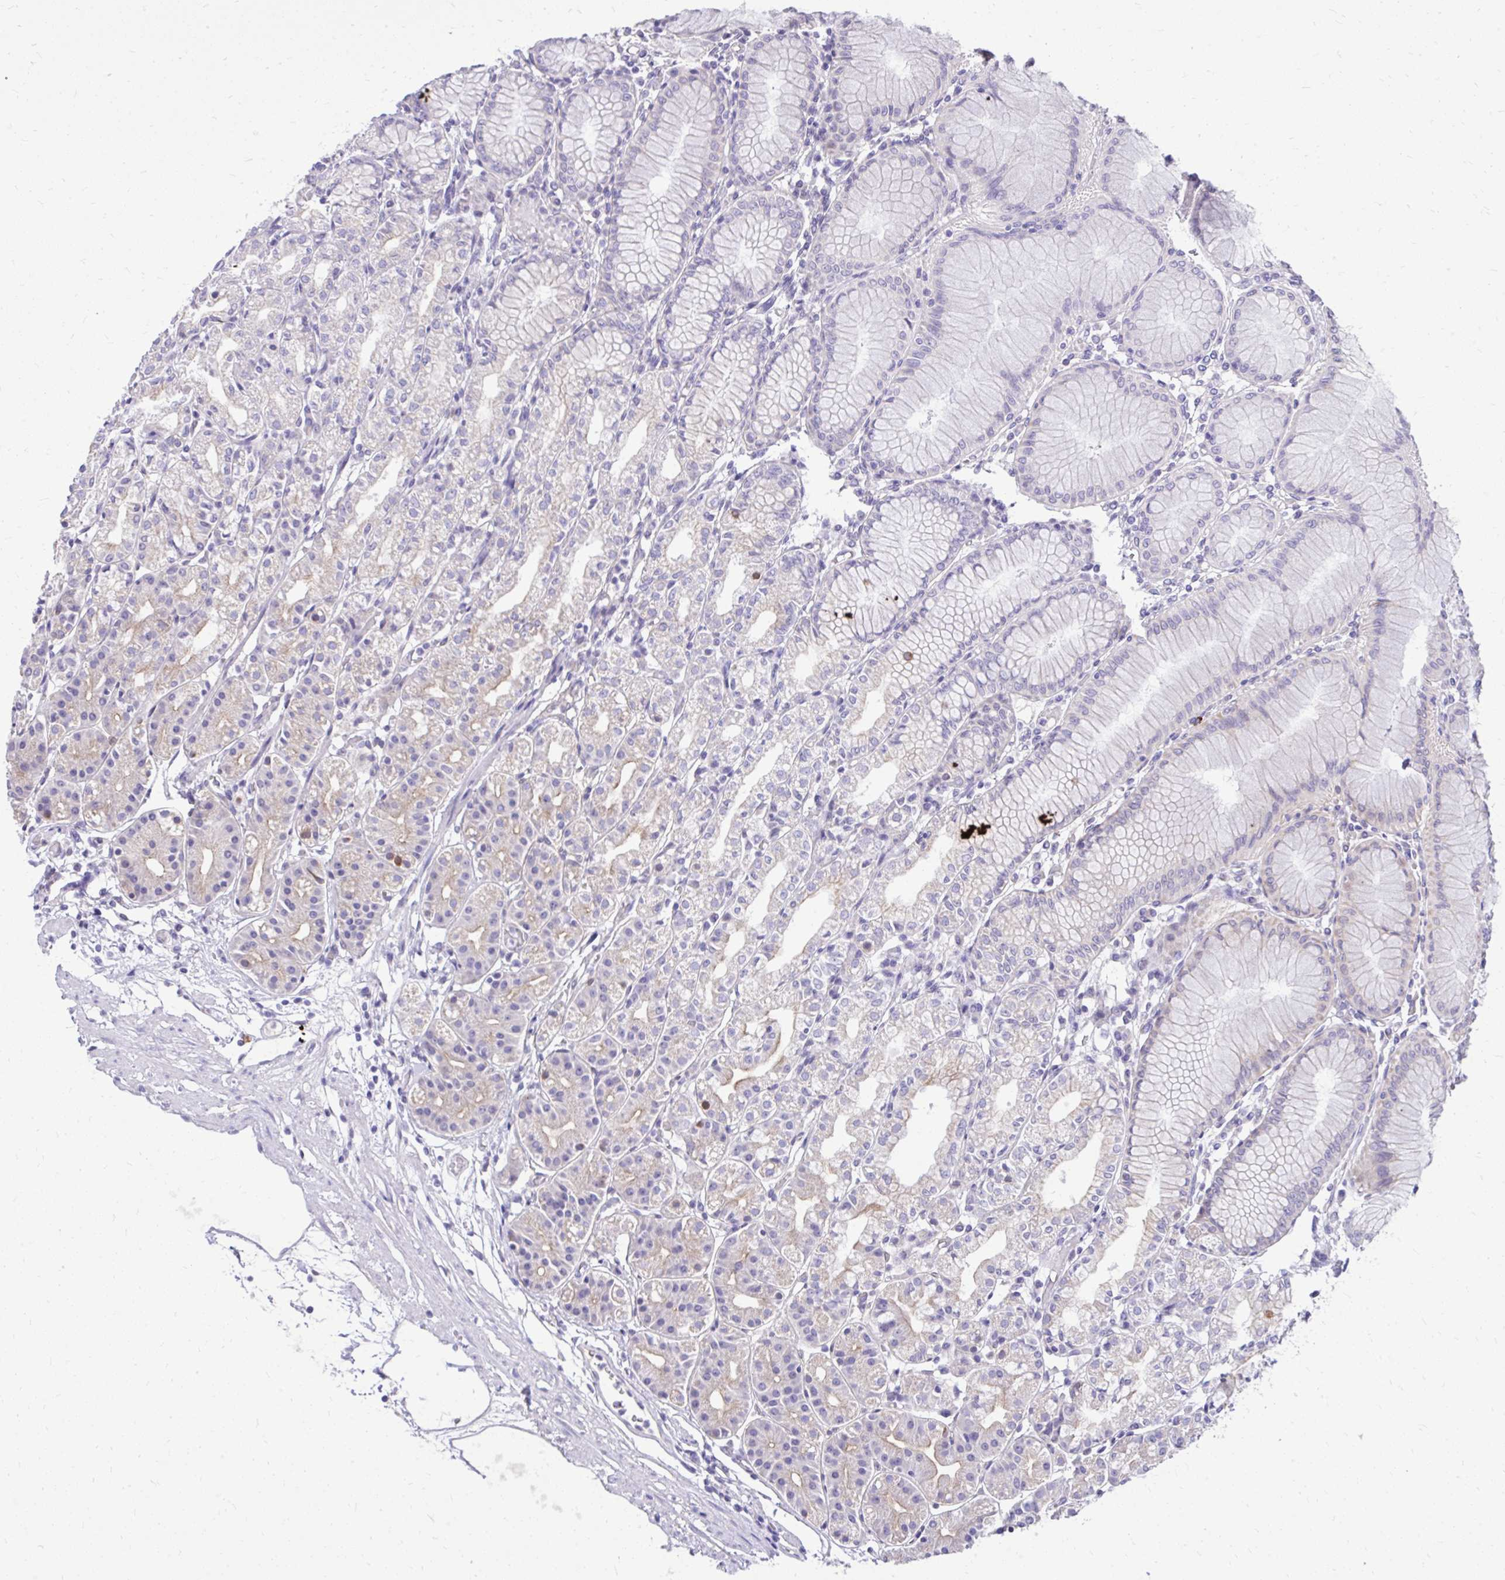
{"staining": {"intensity": "strong", "quantity": "<25%", "location": "cytoplasmic/membranous,nuclear"}, "tissue": "stomach", "cell_type": "Glandular cells", "image_type": "normal", "snomed": [{"axis": "morphology", "description": "Normal tissue, NOS"}, {"axis": "topography", "description": "Stomach"}], "caption": "Immunohistochemistry (IHC) image of benign stomach: stomach stained using IHC reveals medium levels of strong protein expression localized specifically in the cytoplasmic/membranous,nuclear of glandular cells, appearing as a cytoplasmic/membranous,nuclear brown color.", "gene": "NNMT", "patient": {"sex": "female", "age": 57}}